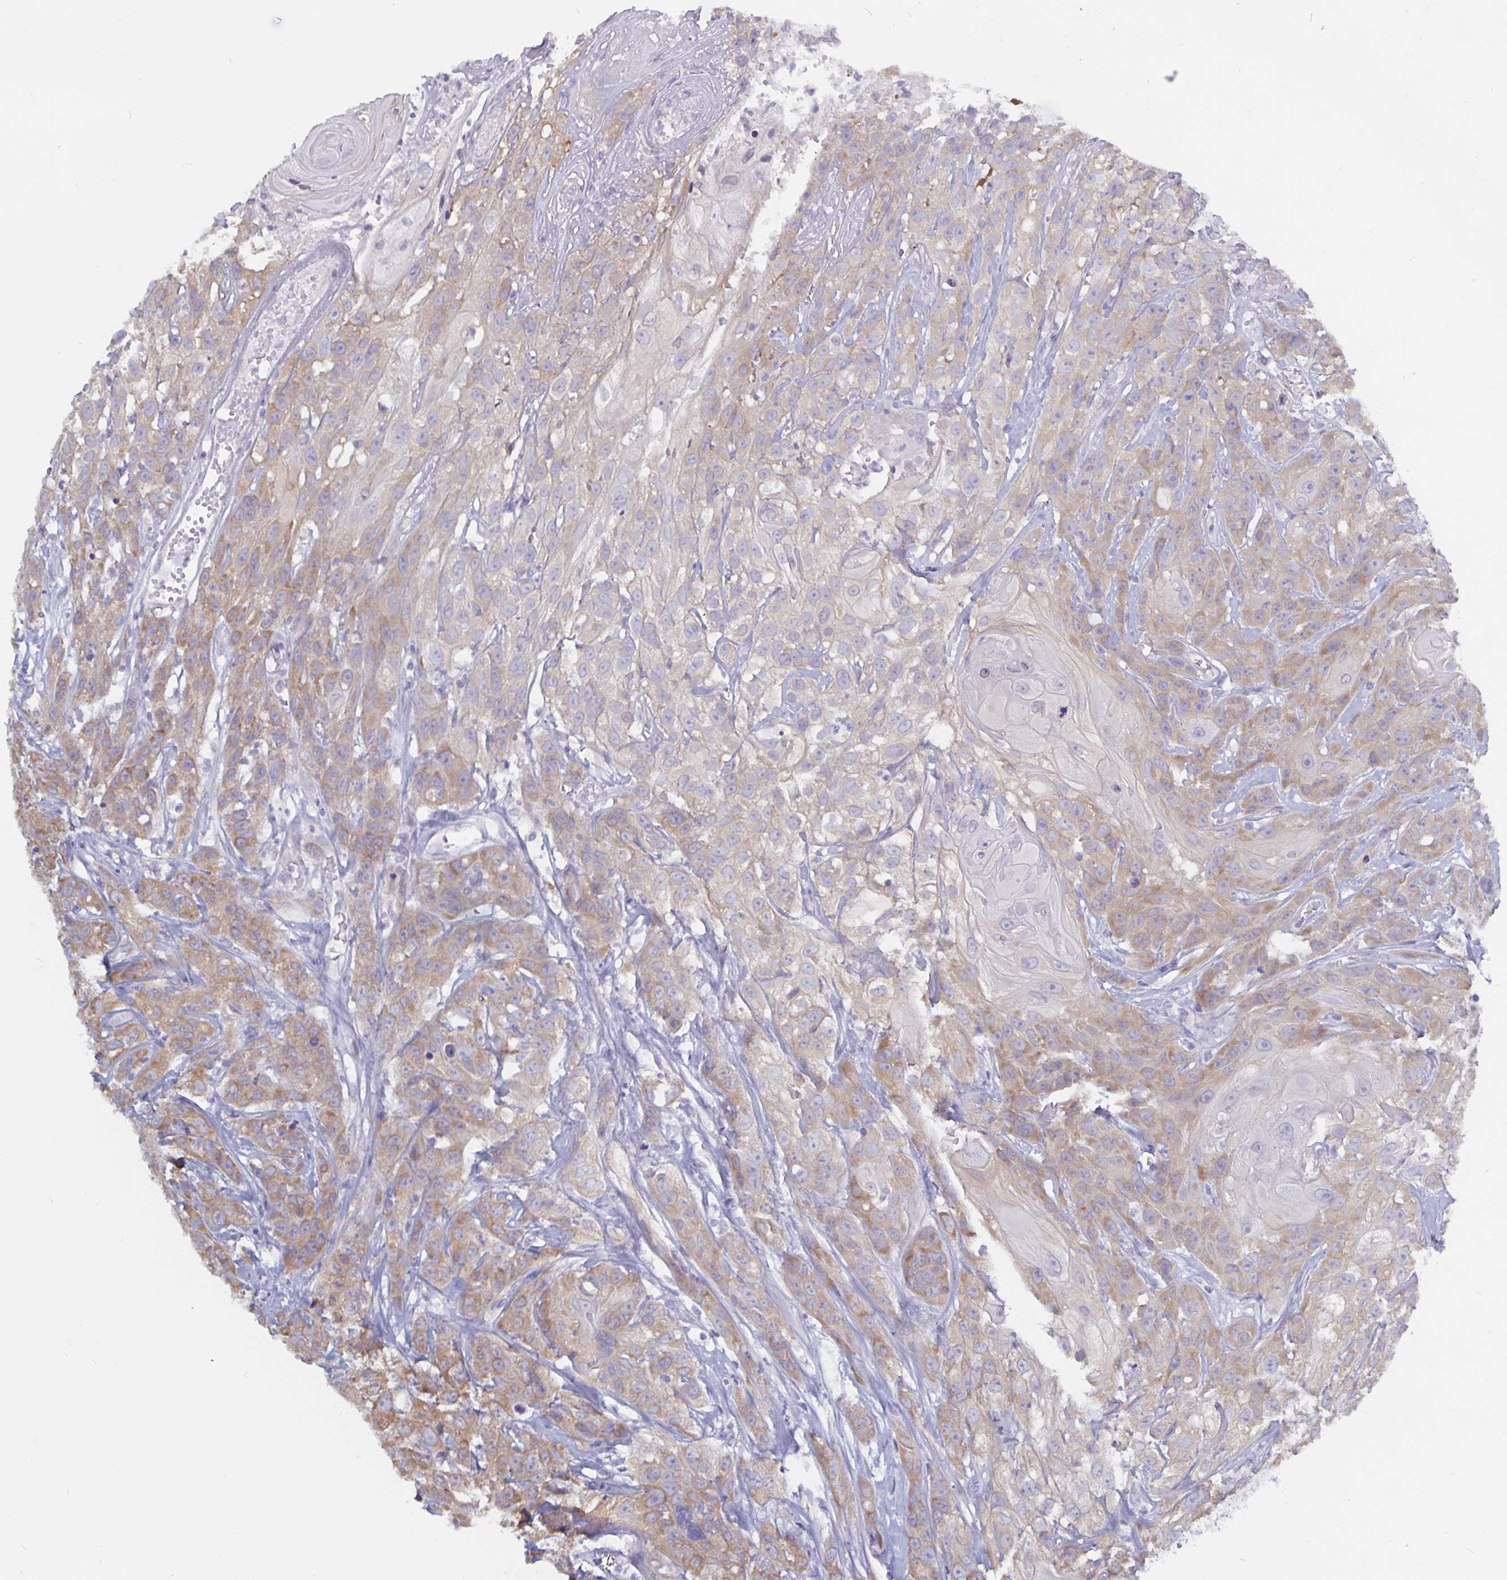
{"staining": {"intensity": "moderate", "quantity": "25%-75%", "location": "cytoplasmic/membranous"}, "tissue": "head and neck cancer", "cell_type": "Tumor cells", "image_type": "cancer", "snomed": [{"axis": "morphology", "description": "Squamous cell carcinoma, NOS"}, {"axis": "topography", "description": "Head-Neck"}], "caption": "IHC of head and neck cancer demonstrates medium levels of moderate cytoplasmic/membranous positivity in approximately 25%-75% of tumor cells.", "gene": "PLCB3", "patient": {"sex": "male", "age": 57}}